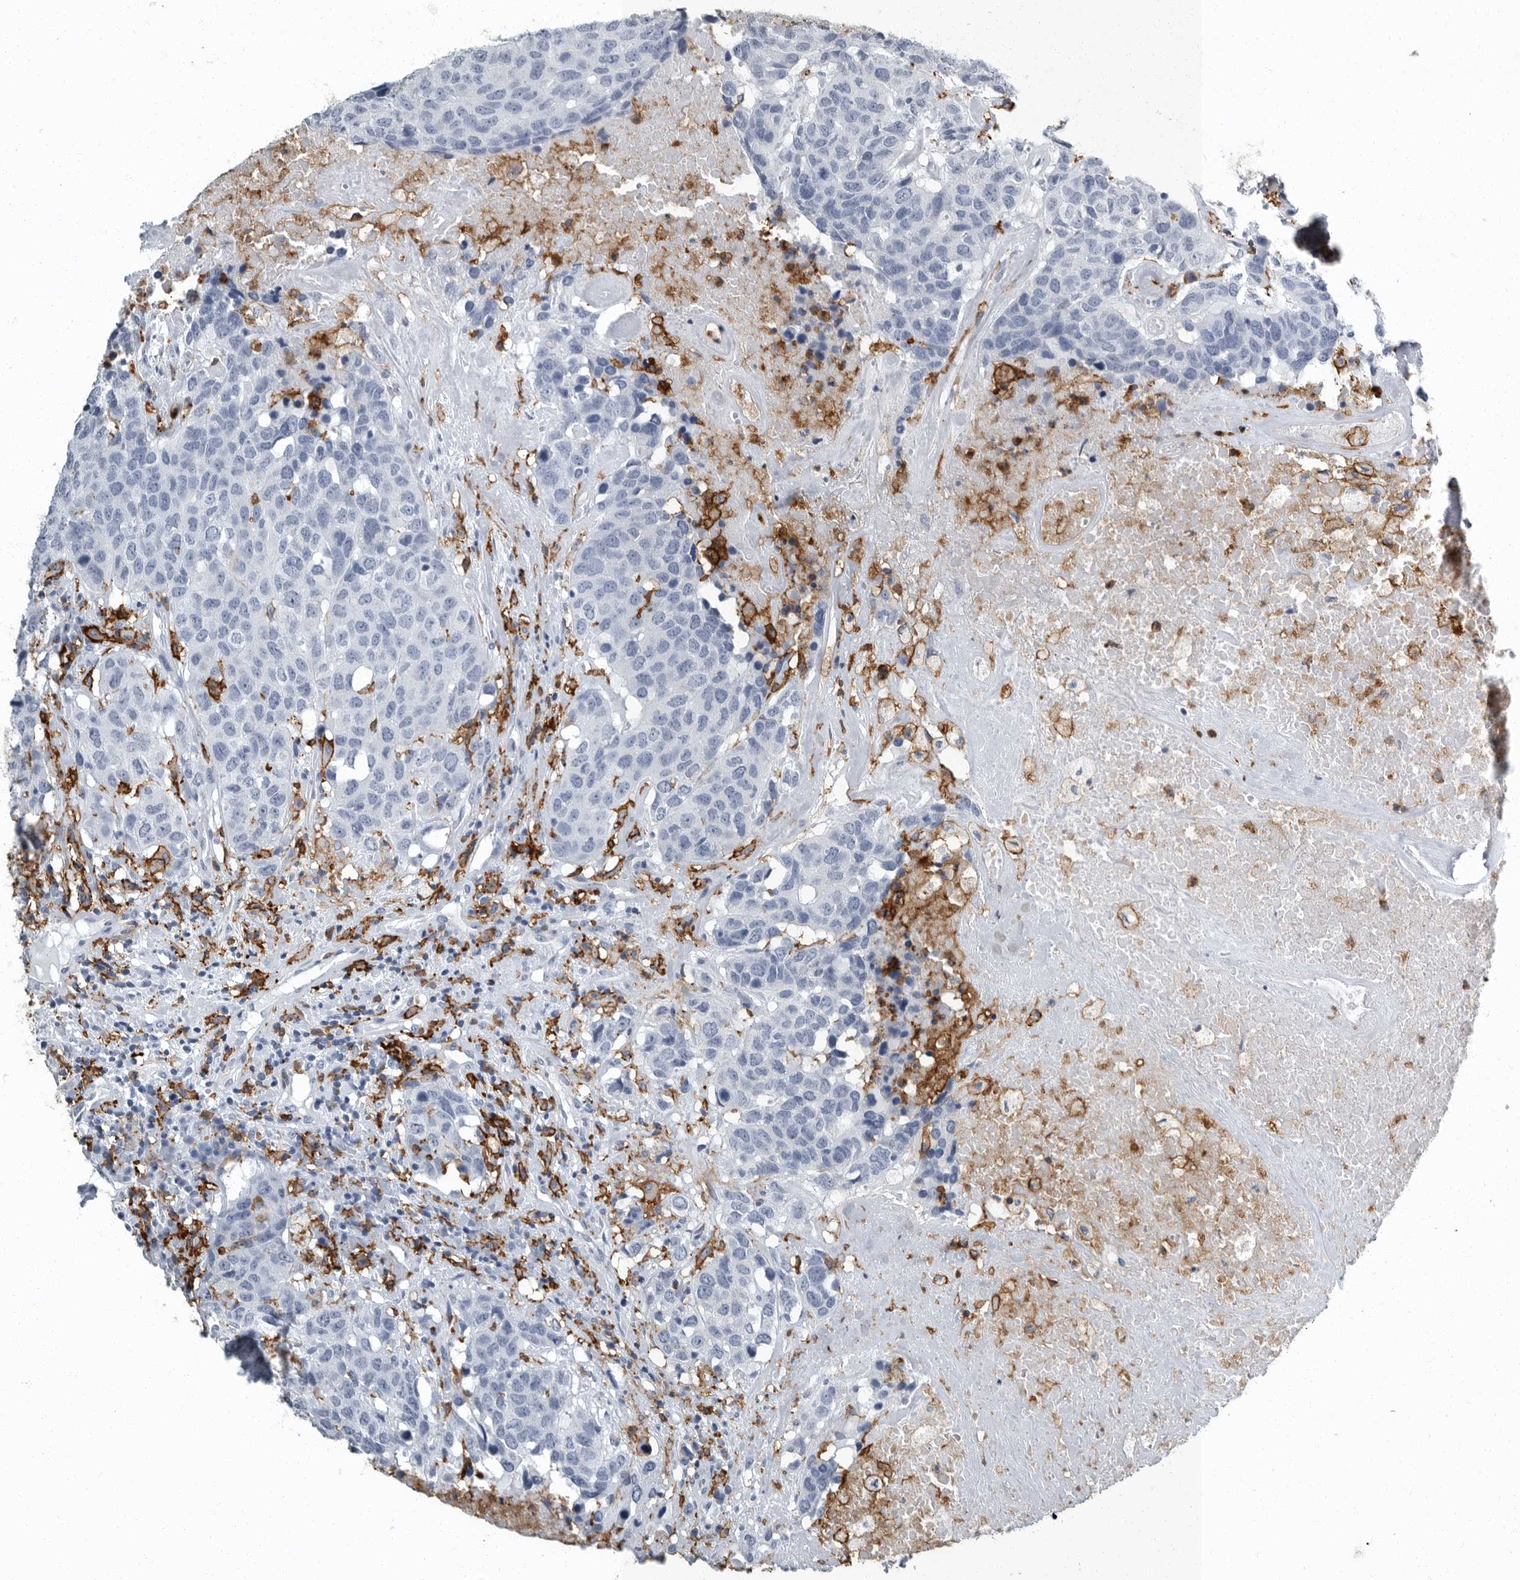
{"staining": {"intensity": "negative", "quantity": "none", "location": "none"}, "tissue": "head and neck cancer", "cell_type": "Tumor cells", "image_type": "cancer", "snomed": [{"axis": "morphology", "description": "Squamous cell carcinoma, NOS"}, {"axis": "topography", "description": "Head-Neck"}], "caption": "A histopathology image of head and neck squamous cell carcinoma stained for a protein exhibits no brown staining in tumor cells. (Stains: DAB IHC with hematoxylin counter stain, Microscopy: brightfield microscopy at high magnification).", "gene": "FCER1G", "patient": {"sex": "male", "age": 66}}